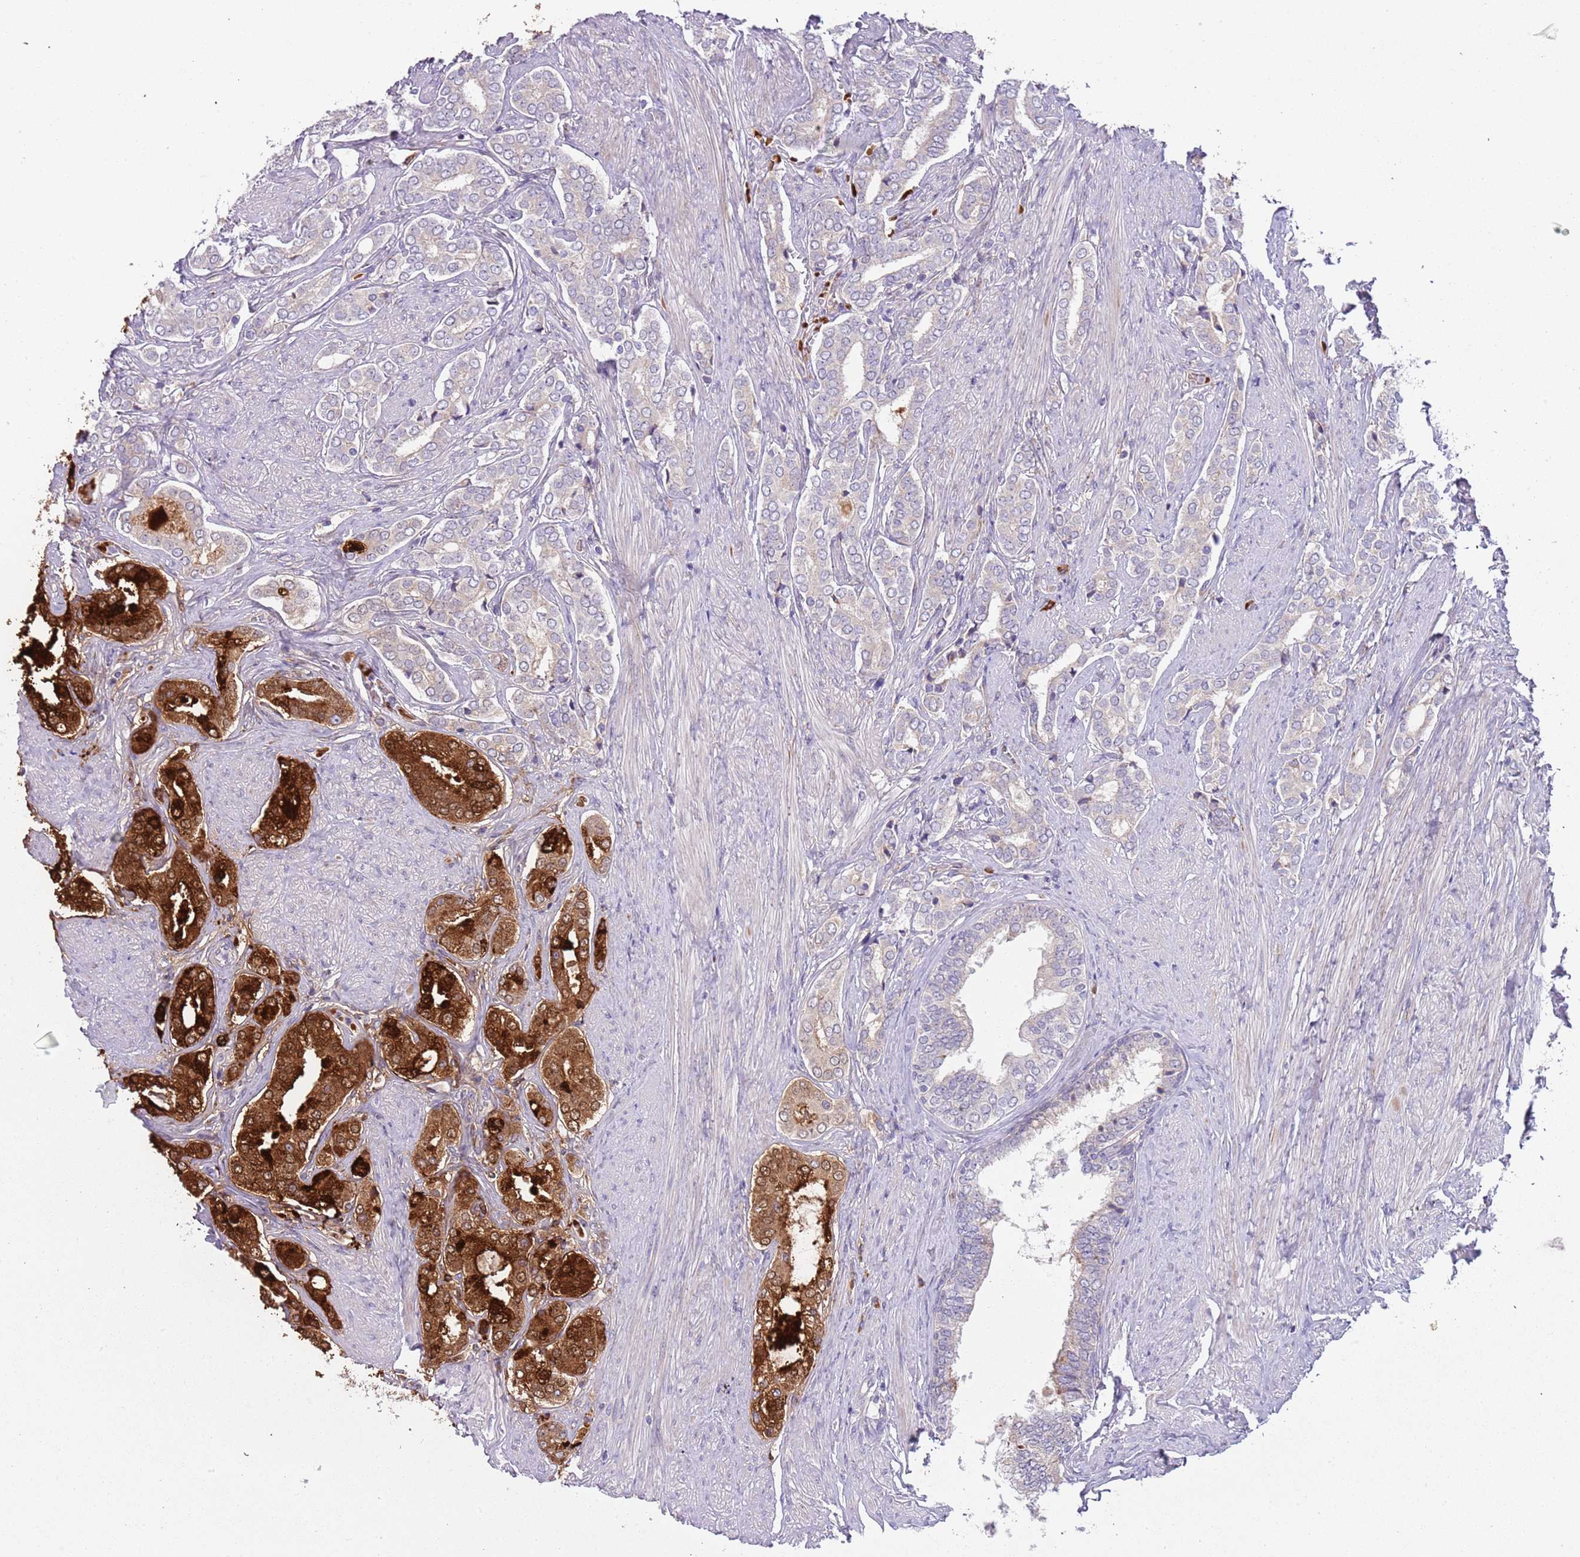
{"staining": {"intensity": "strong", "quantity": "25%-75%", "location": "cytoplasmic/membranous"}, "tissue": "prostate cancer", "cell_type": "Tumor cells", "image_type": "cancer", "snomed": [{"axis": "morphology", "description": "Adenocarcinoma, High grade"}, {"axis": "topography", "description": "Prostate"}], "caption": "This micrograph displays immunohistochemistry (IHC) staining of human prostate cancer, with high strong cytoplasmic/membranous staining in approximately 25%-75% of tumor cells.", "gene": "VWCE", "patient": {"sex": "male", "age": 71}}